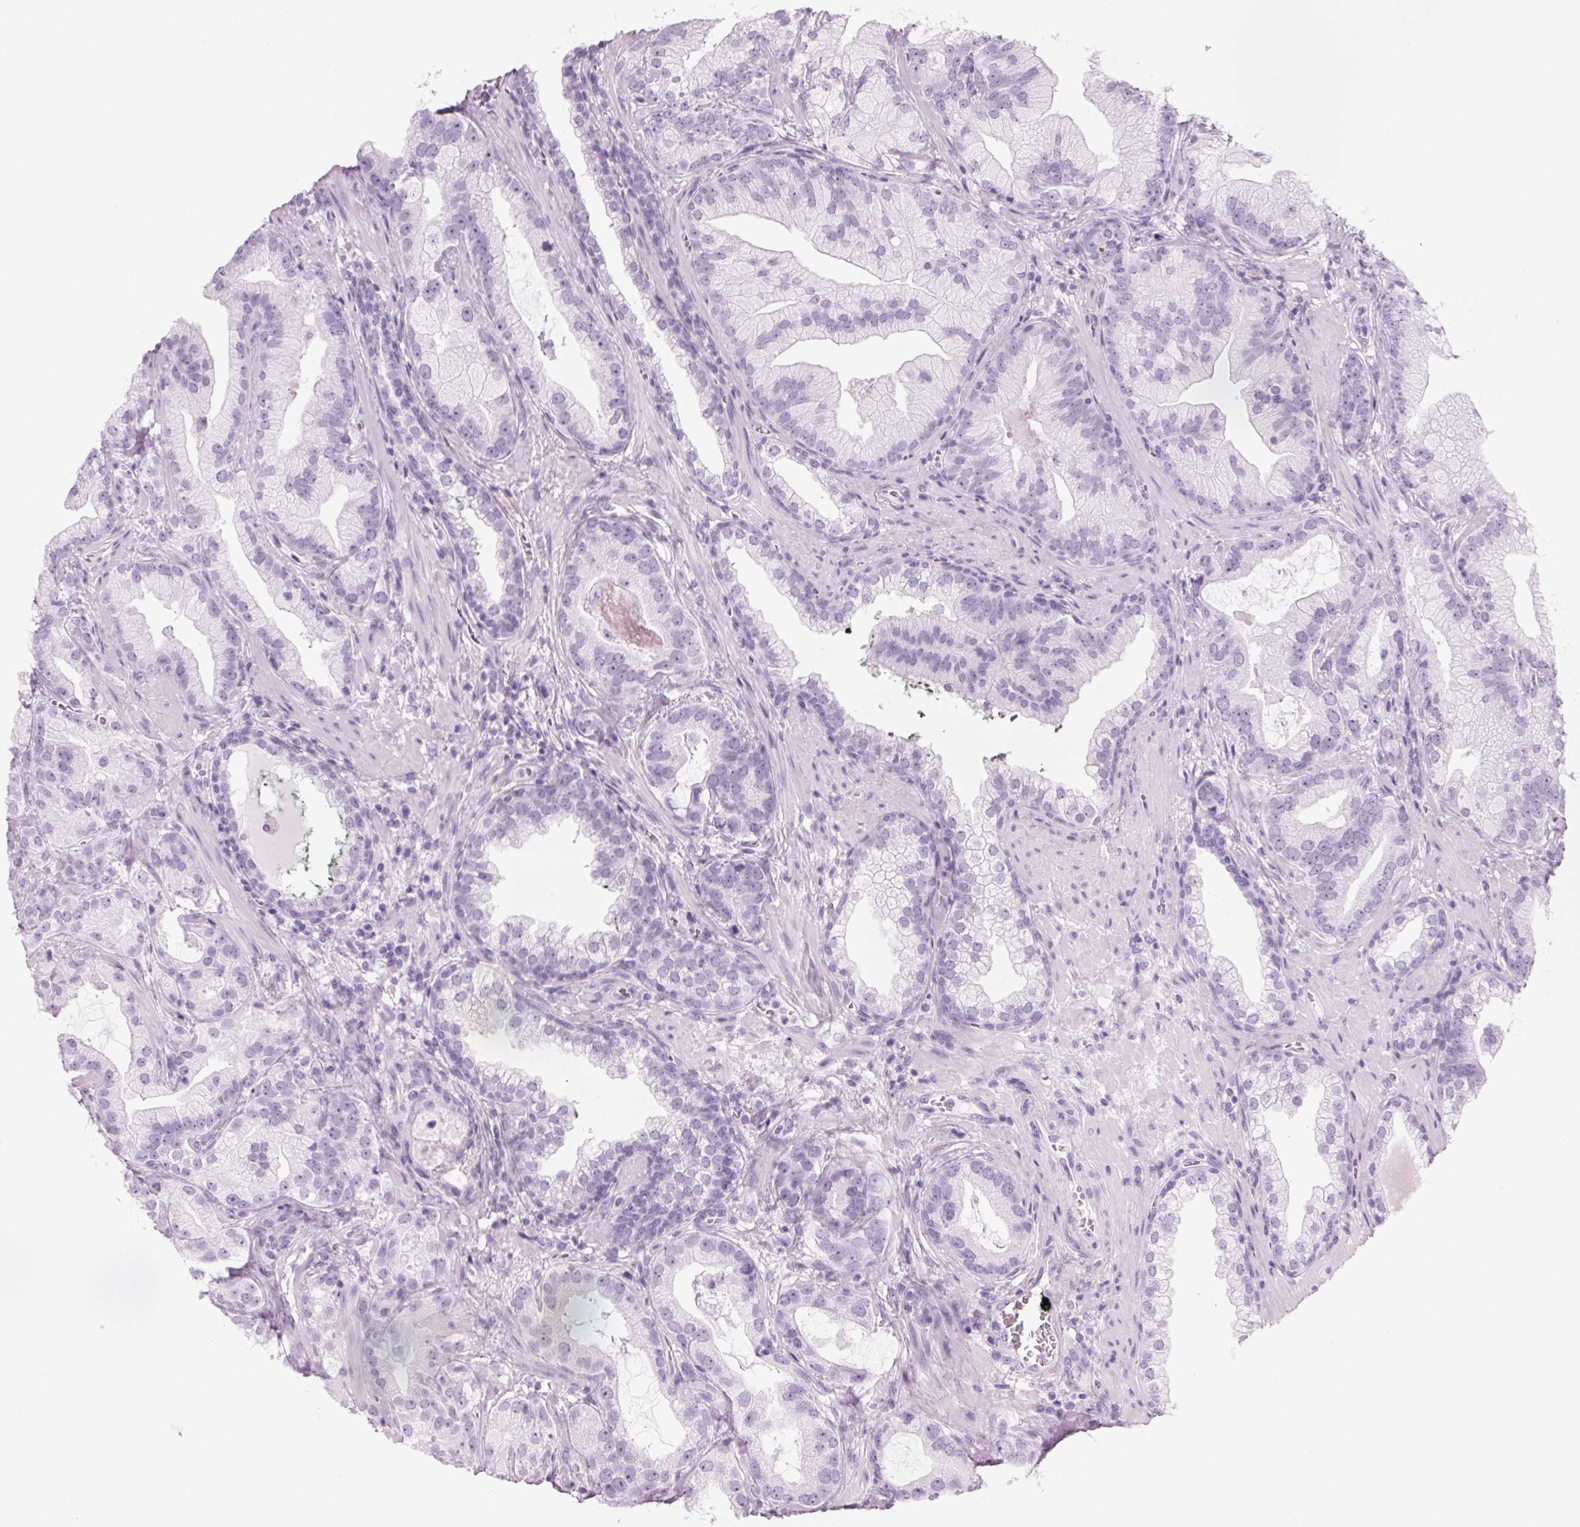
{"staining": {"intensity": "negative", "quantity": "none", "location": "none"}, "tissue": "prostate cancer", "cell_type": "Tumor cells", "image_type": "cancer", "snomed": [{"axis": "morphology", "description": "Adenocarcinoma, Low grade"}, {"axis": "topography", "description": "Prostate"}], "caption": "High power microscopy histopathology image of an IHC micrograph of prostate adenocarcinoma (low-grade), revealing no significant positivity in tumor cells.", "gene": "DNTTIP2", "patient": {"sex": "male", "age": 62}}